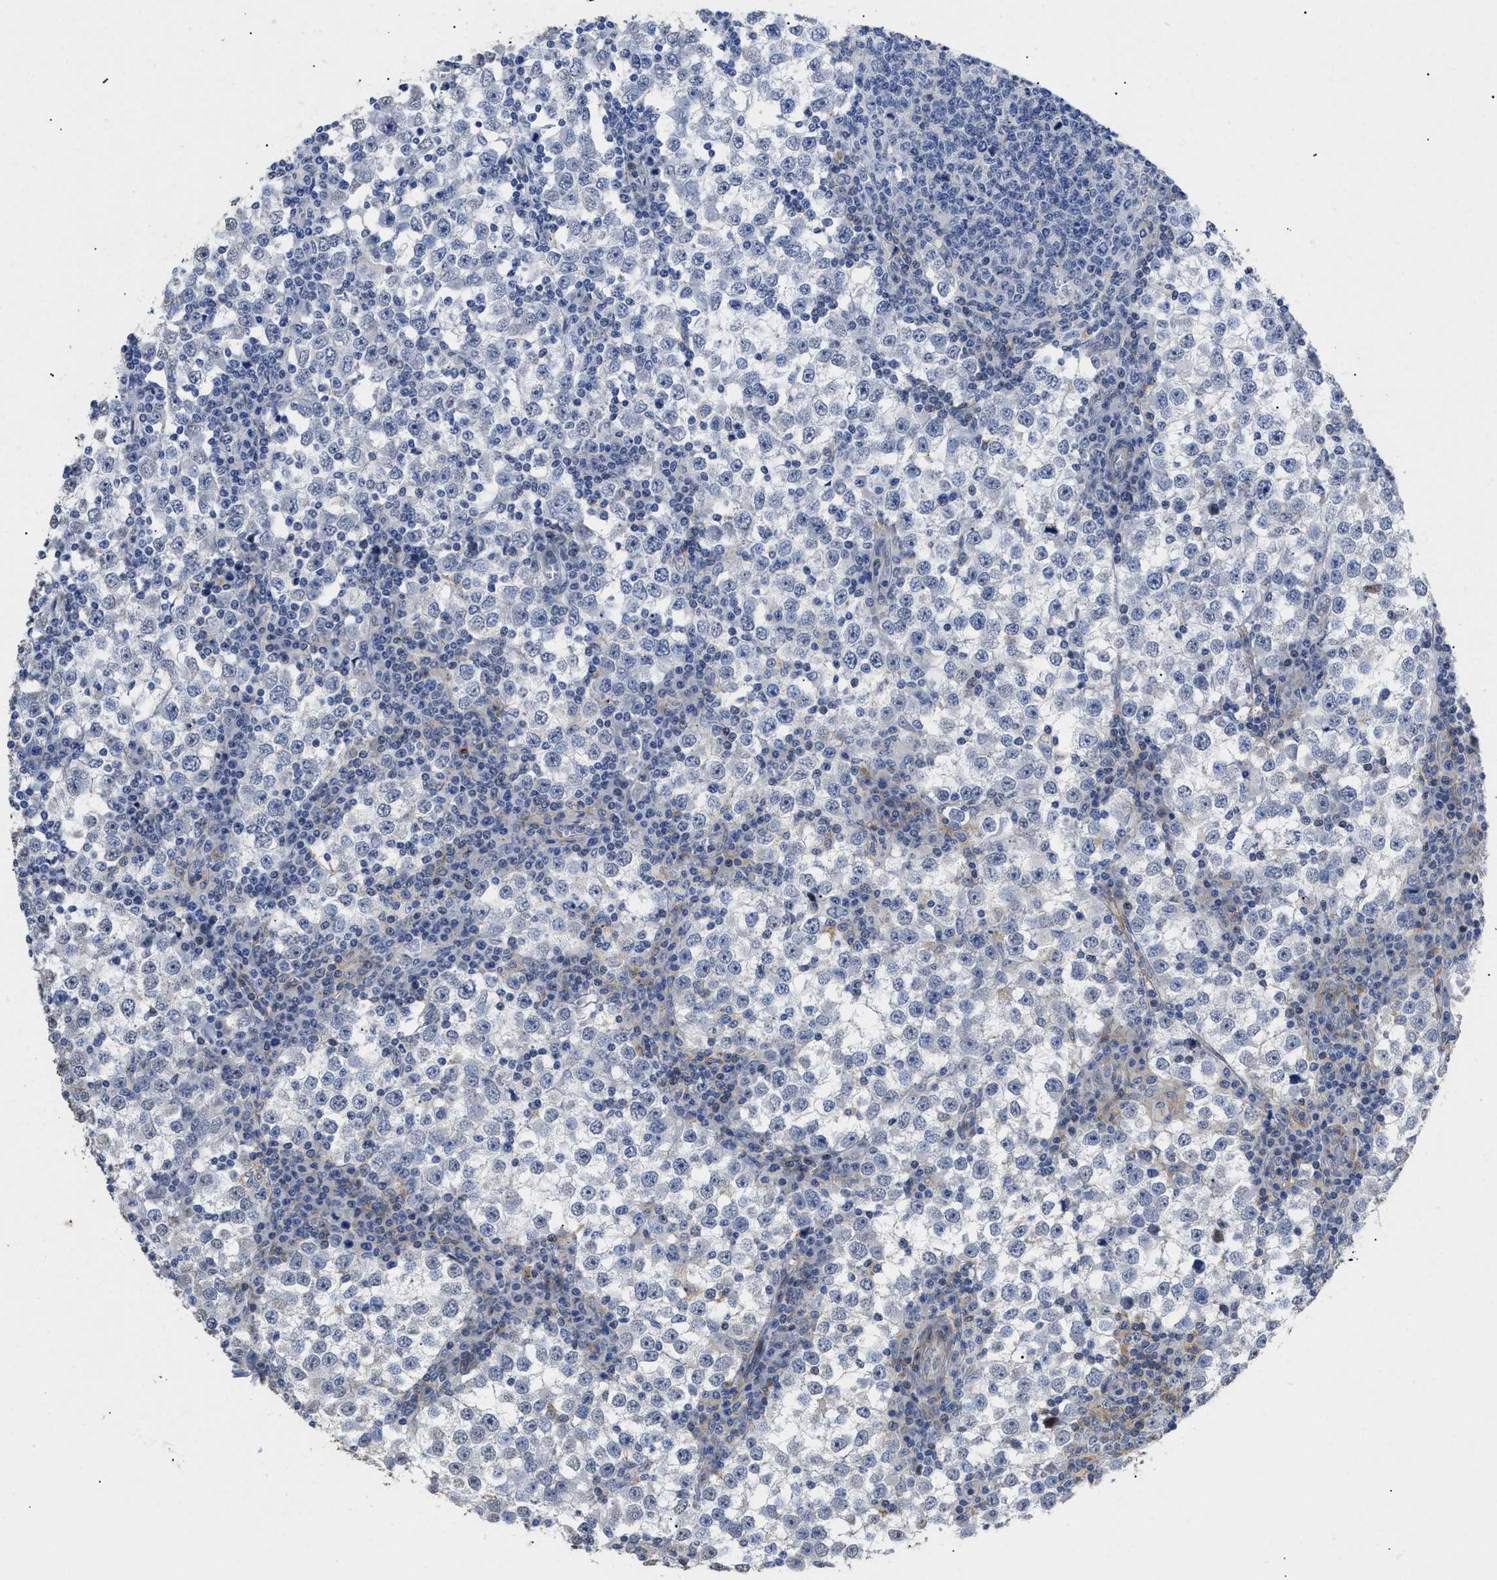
{"staining": {"intensity": "negative", "quantity": "none", "location": "none"}, "tissue": "testis cancer", "cell_type": "Tumor cells", "image_type": "cancer", "snomed": [{"axis": "morphology", "description": "Seminoma, NOS"}, {"axis": "topography", "description": "Testis"}], "caption": "Human testis cancer (seminoma) stained for a protein using immunohistochemistry (IHC) demonstrates no expression in tumor cells.", "gene": "SFXN5", "patient": {"sex": "male", "age": 65}}